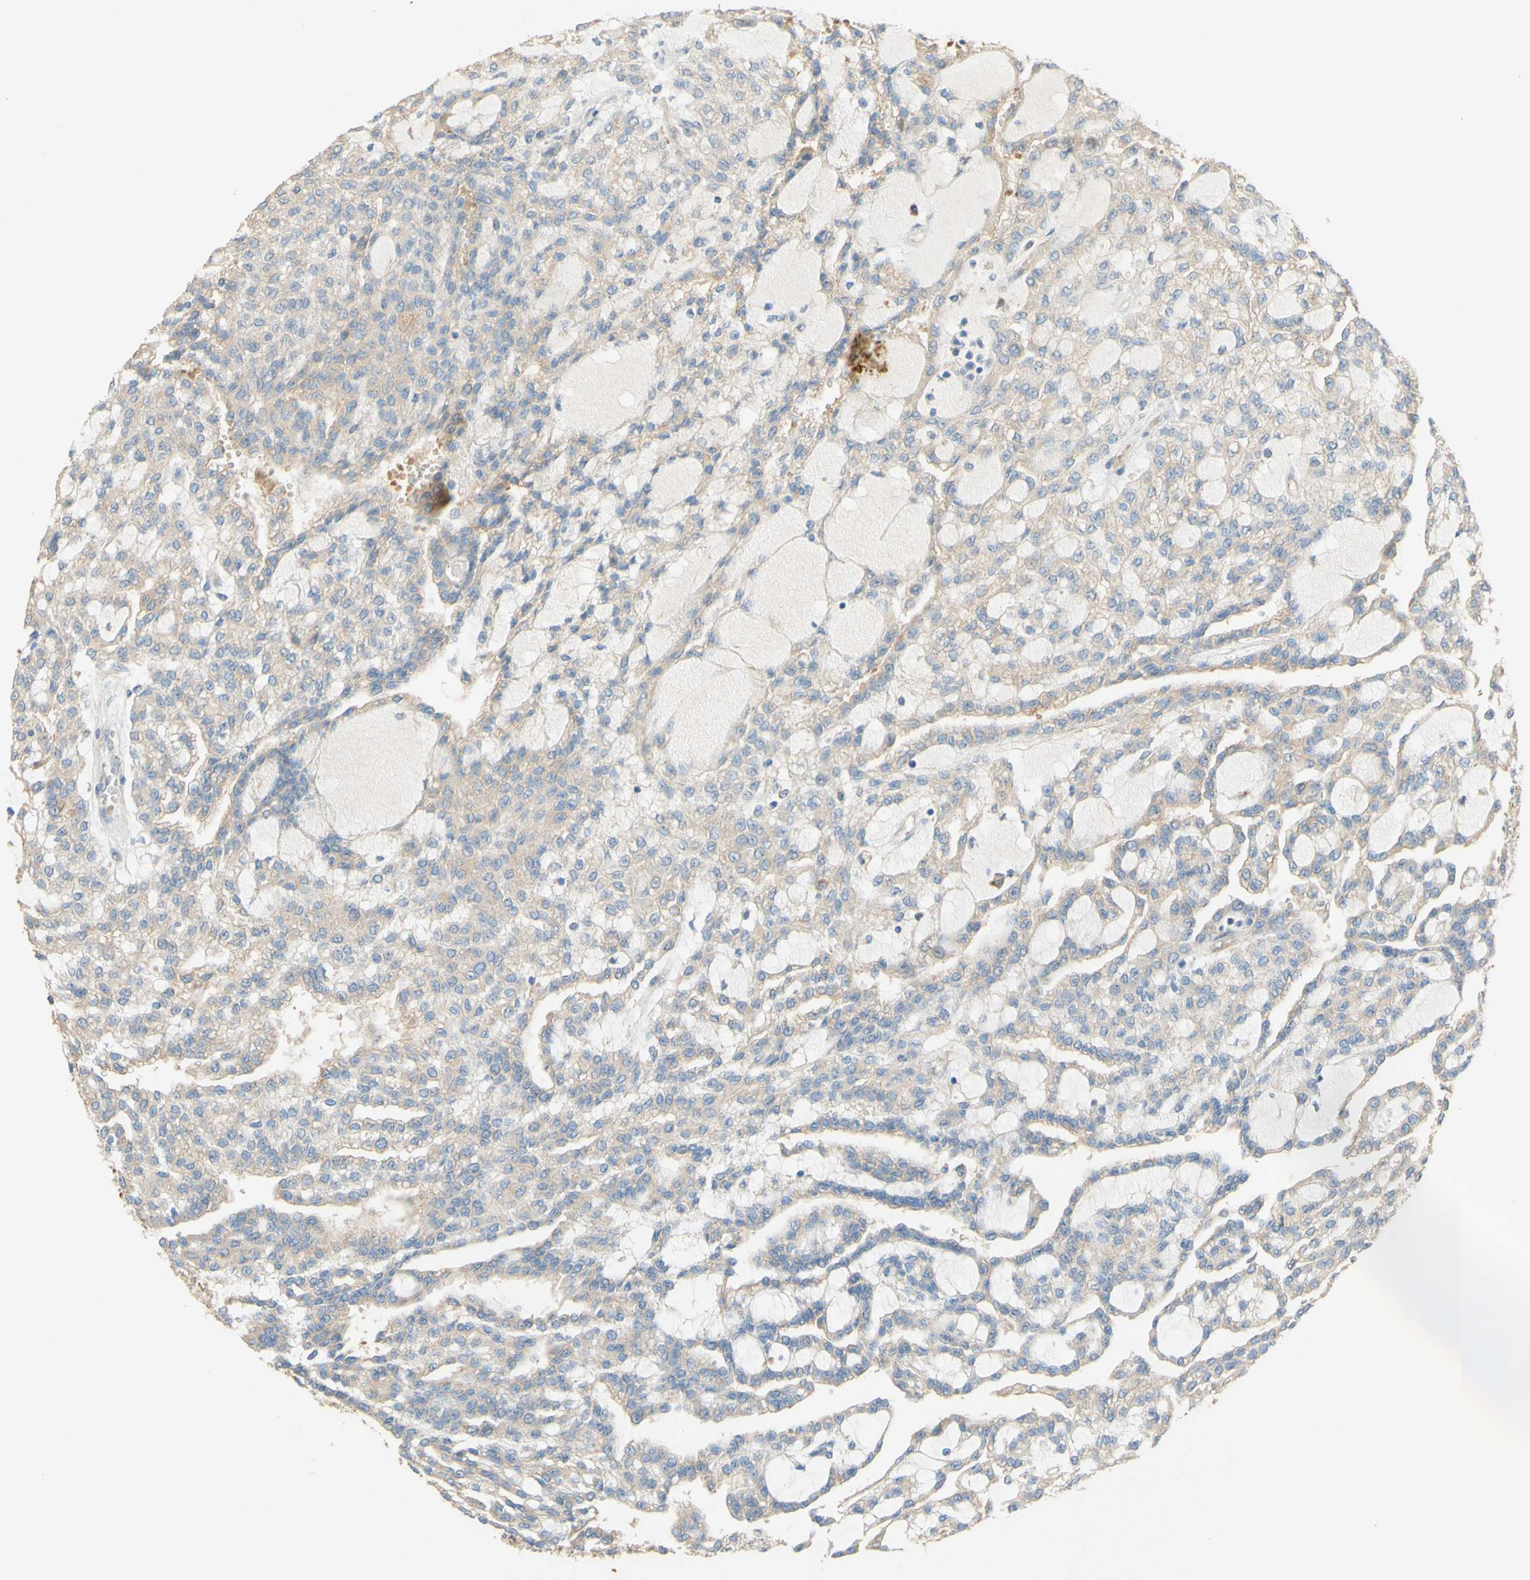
{"staining": {"intensity": "weak", "quantity": "25%-75%", "location": "cytoplasmic/membranous"}, "tissue": "renal cancer", "cell_type": "Tumor cells", "image_type": "cancer", "snomed": [{"axis": "morphology", "description": "Adenocarcinoma, NOS"}, {"axis": "topography", "description": "Kidney"}], "caption": "Immunohistochemical staining of human renal adenocarcinoma demonstrates low levels of weak cytoplasmic/membranous staining in approximately 25%-75% of tumor cells.", "gene": "DKK3", "patient": {"sex": "male", "age": 63}}